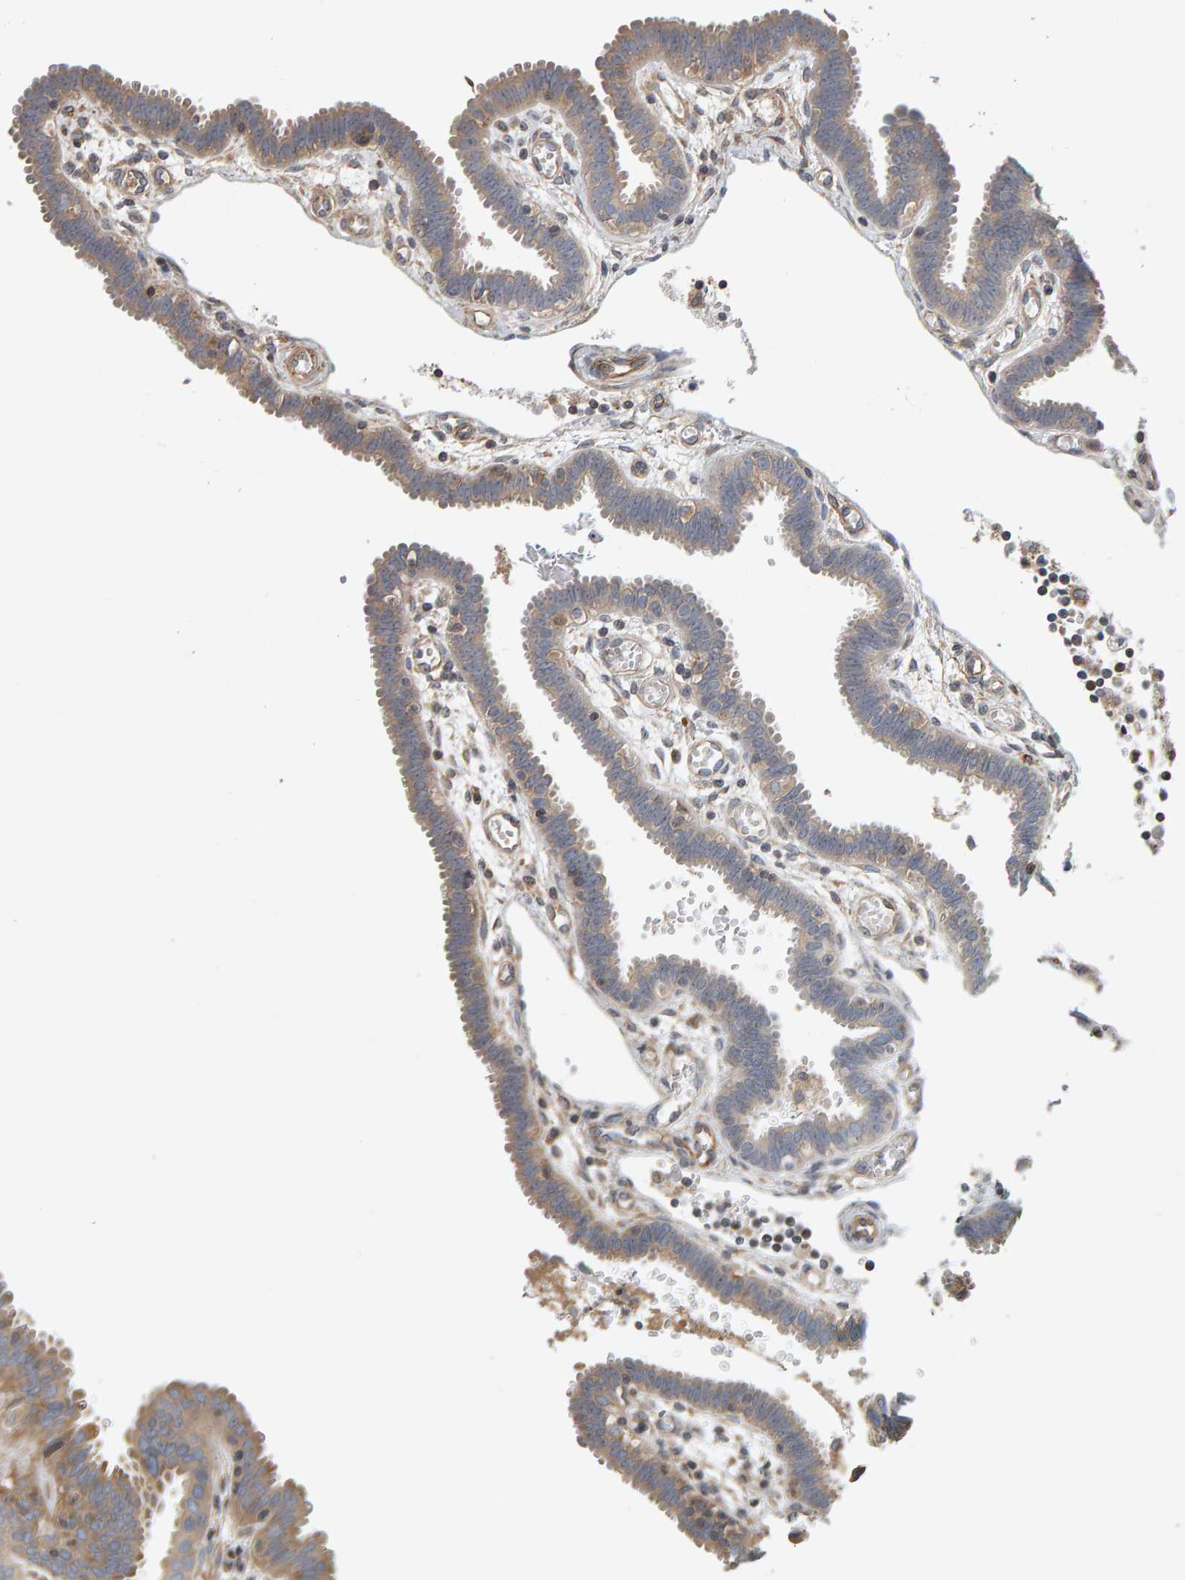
{"staining": {"intensity": "weak", "quantity": "25%-75%", "location": "cytoplasmic/membranous"}, "tissue": "fallopian tube", "cell_type": "Glandular cells", "image_type": "normal", "snomed": [{"axis": "morphology", "description": "Normal tissue, NOS"}, {"axis": "topography", "description": "Fallopian tube"}, {"axis": "topography", "description": "Placenta"}], "caption": "IHC (DAB (3,3'-diaminobenzidine)) staining of benign fallopian tube displays weak cytoplasmic/membranous protein expression in approximately 25%-75% of glandular cells.", "gene": "C9orf72", "patient": {"sex": "female", "age": 32}}